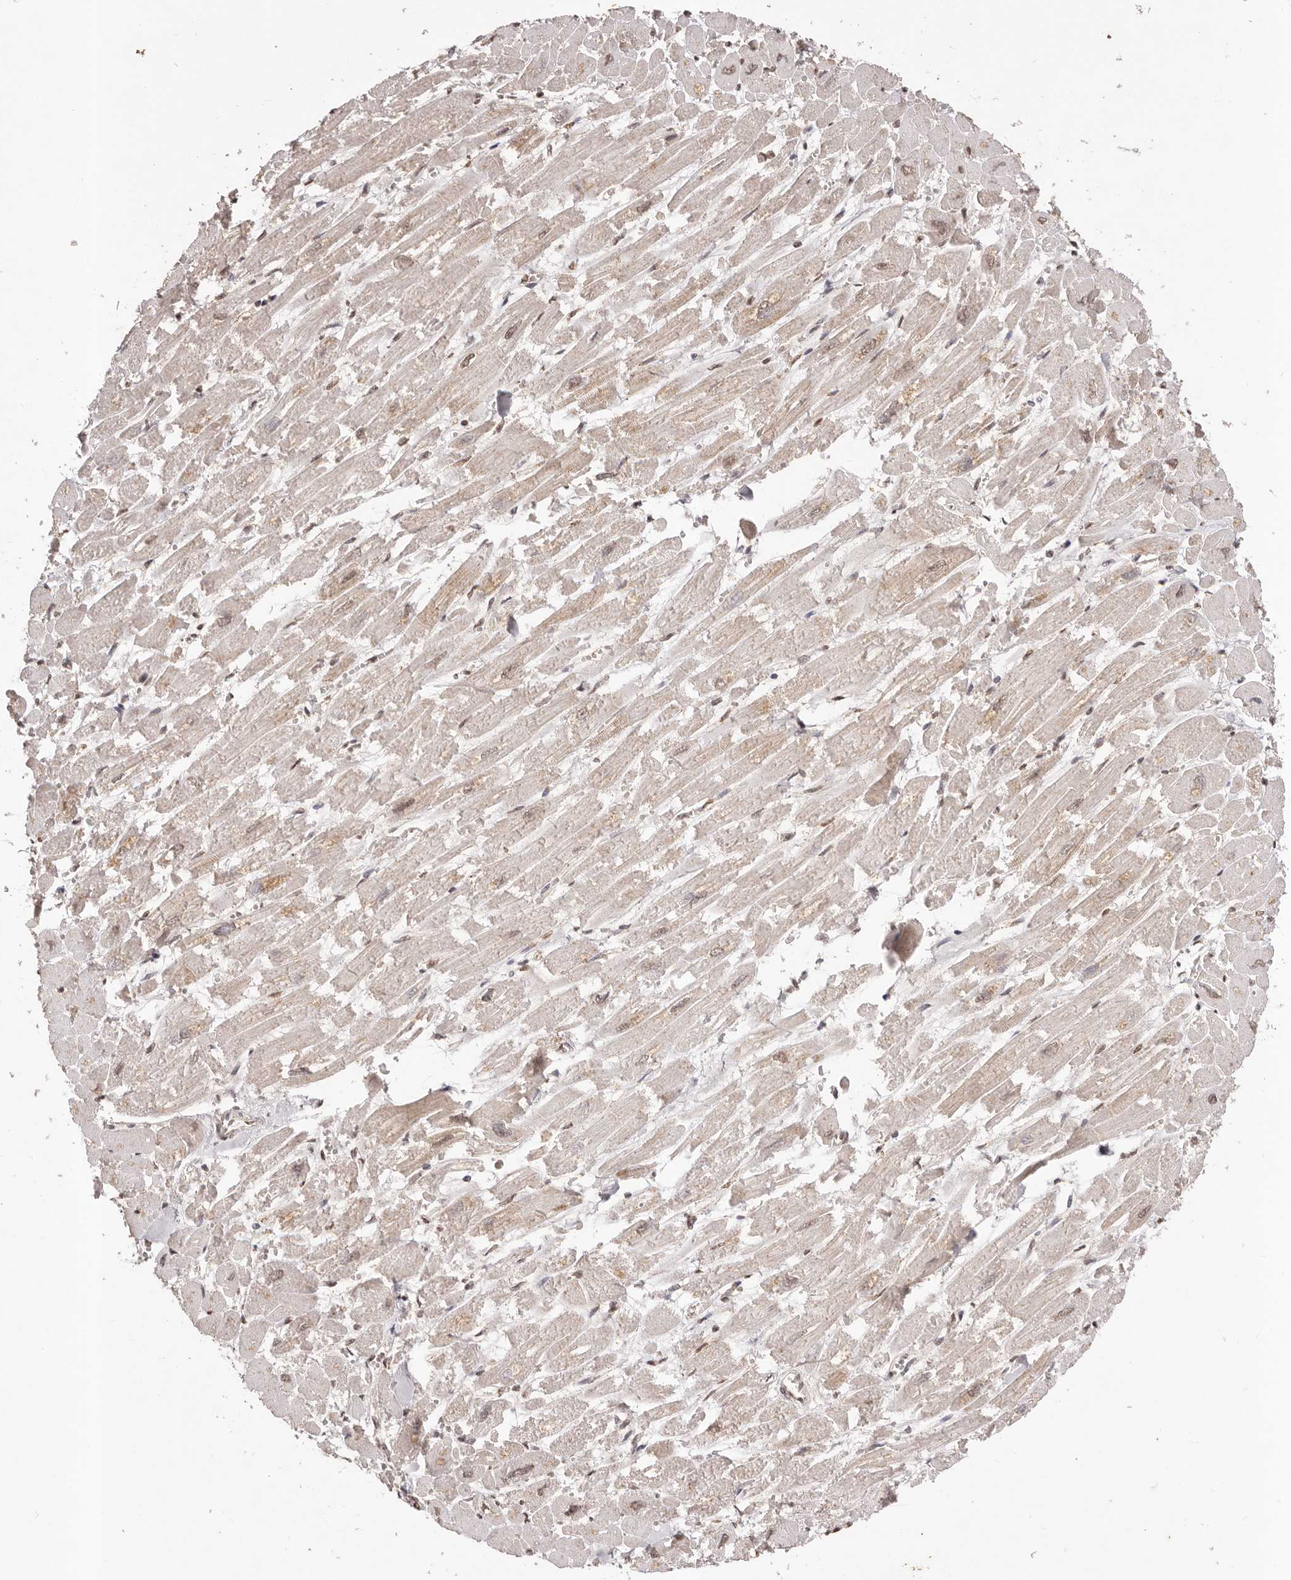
{"staining": {"intensity": "strong", "quantity": "25%-75%", "location": "cytoplasmic/membranous,nuclear"}, "tissue": "heart muscle", "cell_type": "Cardiomyocytes", "image_type": "normal", "snomed": [{"axis": "morphology", "description": "Normal tissue, NOS"}, {"axis": "topography", "description": "Heart"}], "caption": "A photomicrograph of heart muscle stained for a protein displays strong cytoplasmic/membranous,nuclear brown staining in cardiomyocytes. (DAB (3,3'-diaminobenzidine) IHC with brightfield microscopy, high magnification).", "gene": "RPS6KA5", "patient": {"sex": "male", "age": 54}}